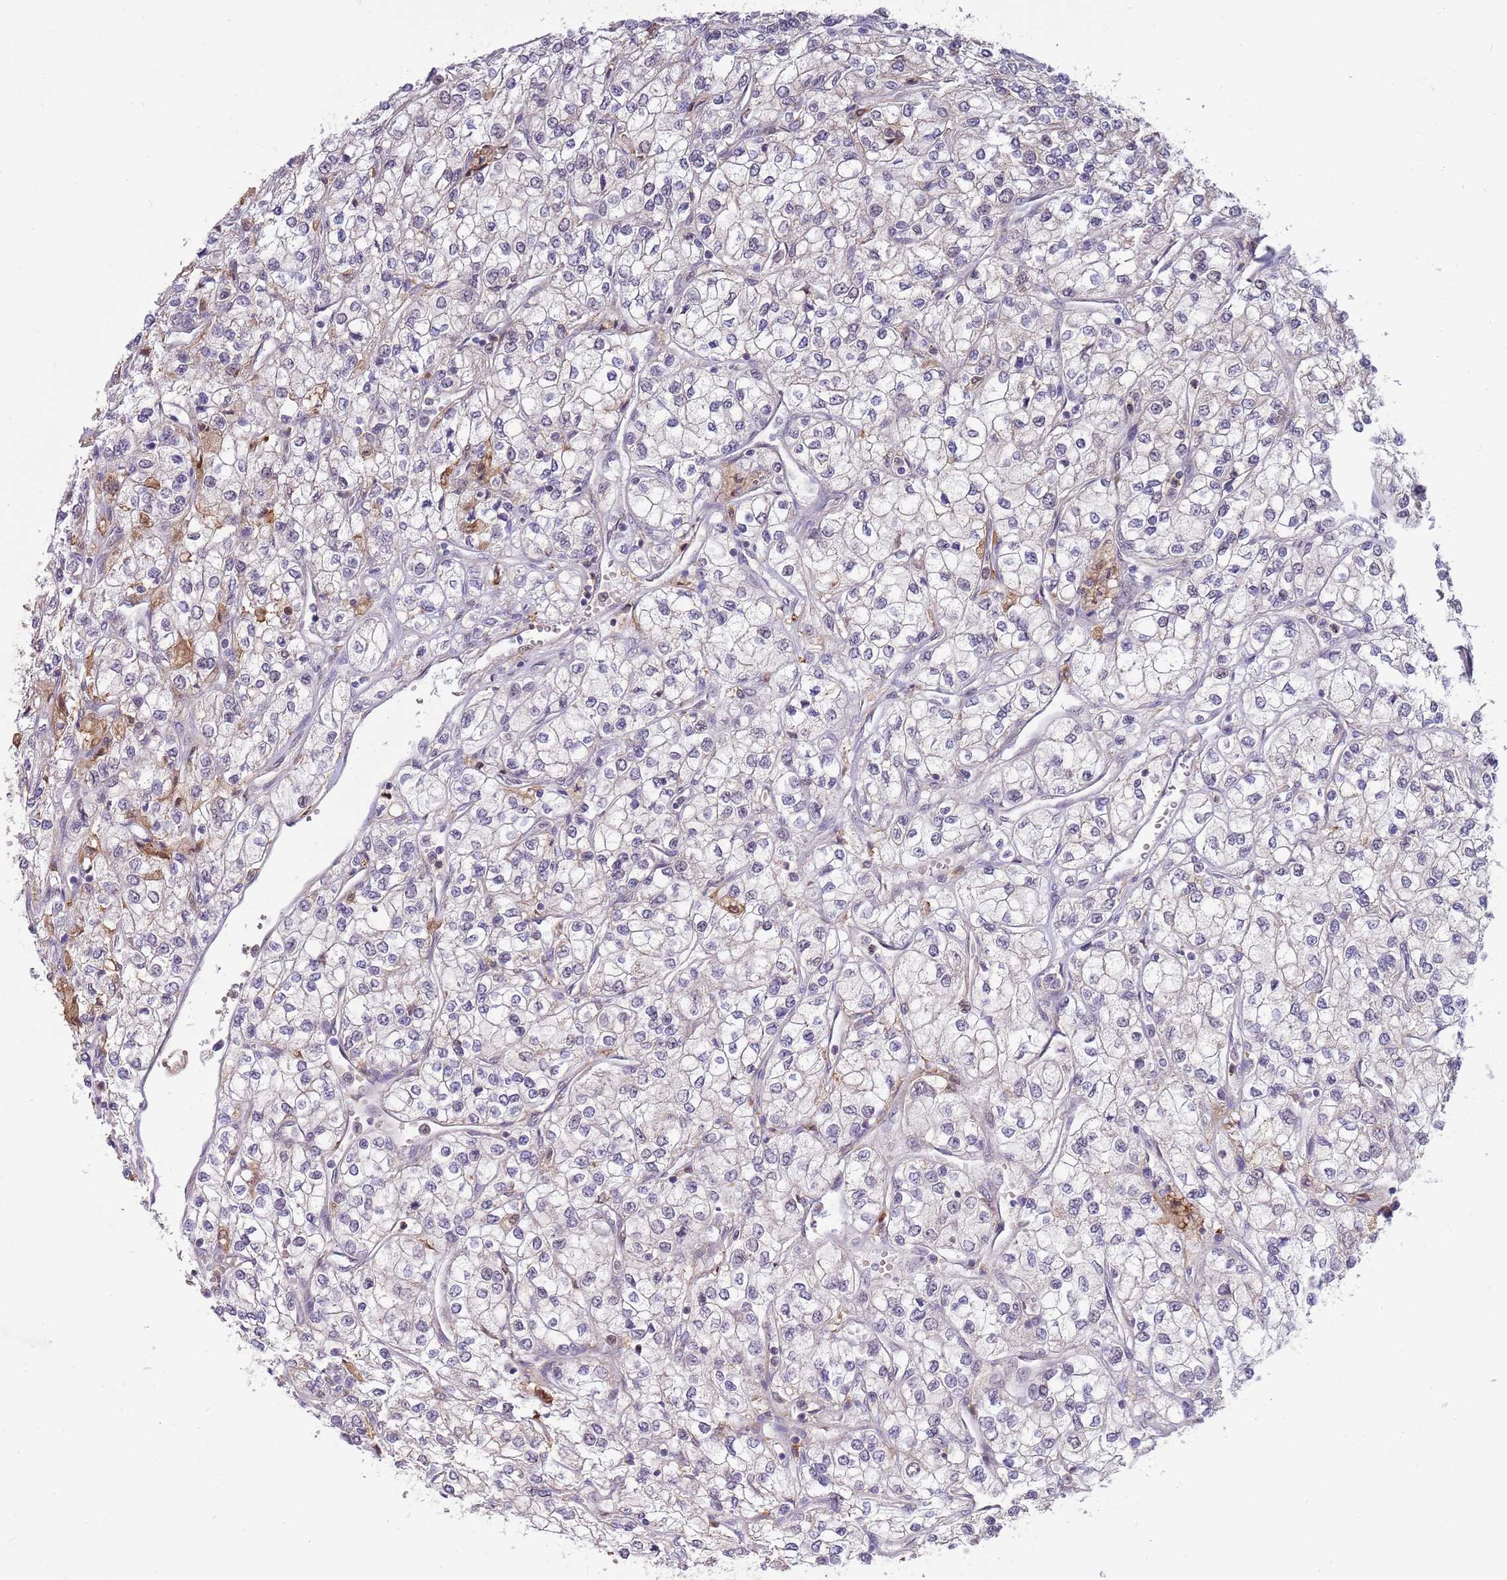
{"staining": {"intensity": "negative", "quantity": "none", "location": "none"}, "tissue": "renal cancer", "cell_type": "Tumor cells", "image_type": "cancer", "snomed": [{"axis": "morphology", "description": "Adenocarcinoma, NOS"}, {"axis": "topography", "description": "Kidney"}], "caption": "A photomicrograph of human renal cancer is negative for staining in tumor cells.", "gene": "CCNJL", "patient": {"sex": "male", "age": 80}}